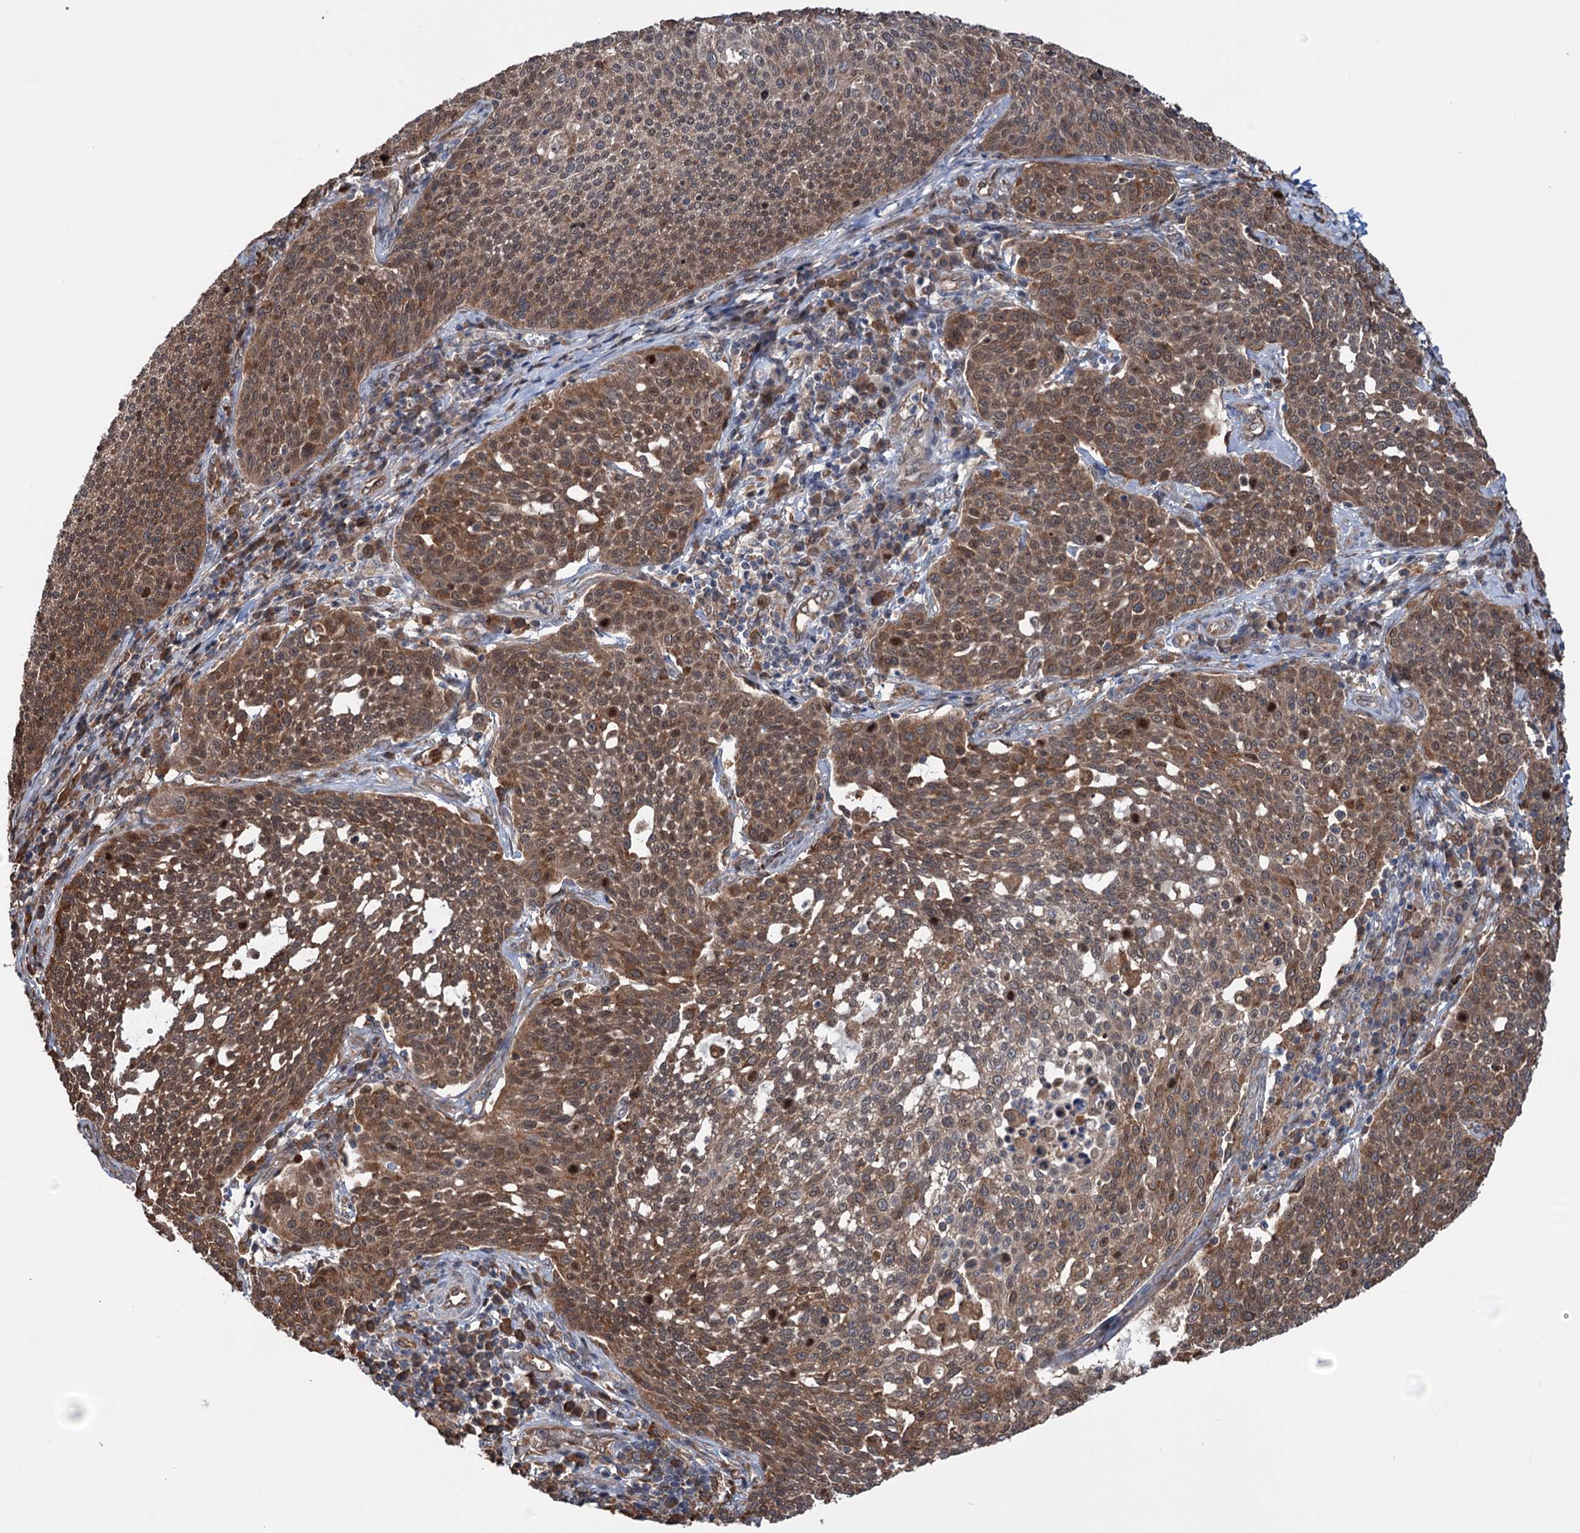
{"staining": {"intensity": "moderate", "quantity": ">75%", "location": "cytoplasmic/membranous,nuclear"}, "tissue": "cervical cancer", "cell_type": "Tumor cells", "image_type": "cancer", "snomed": [{"axis": "morphology", "description": "Squamous cell carcinoma, NOS"}, {"axis": "topography", "description": "Cervix"}], "caption": "Tumor cells display medium levels of moderate cytoplasmic/membranous and nuclear expression in approximately >75% of cells in cervical squamous cell carcinoma. (IHC, brightfield microscopy, high magnification).", "gene": "NCAPD2", "patient": {"sex": "female", "age": 34}}